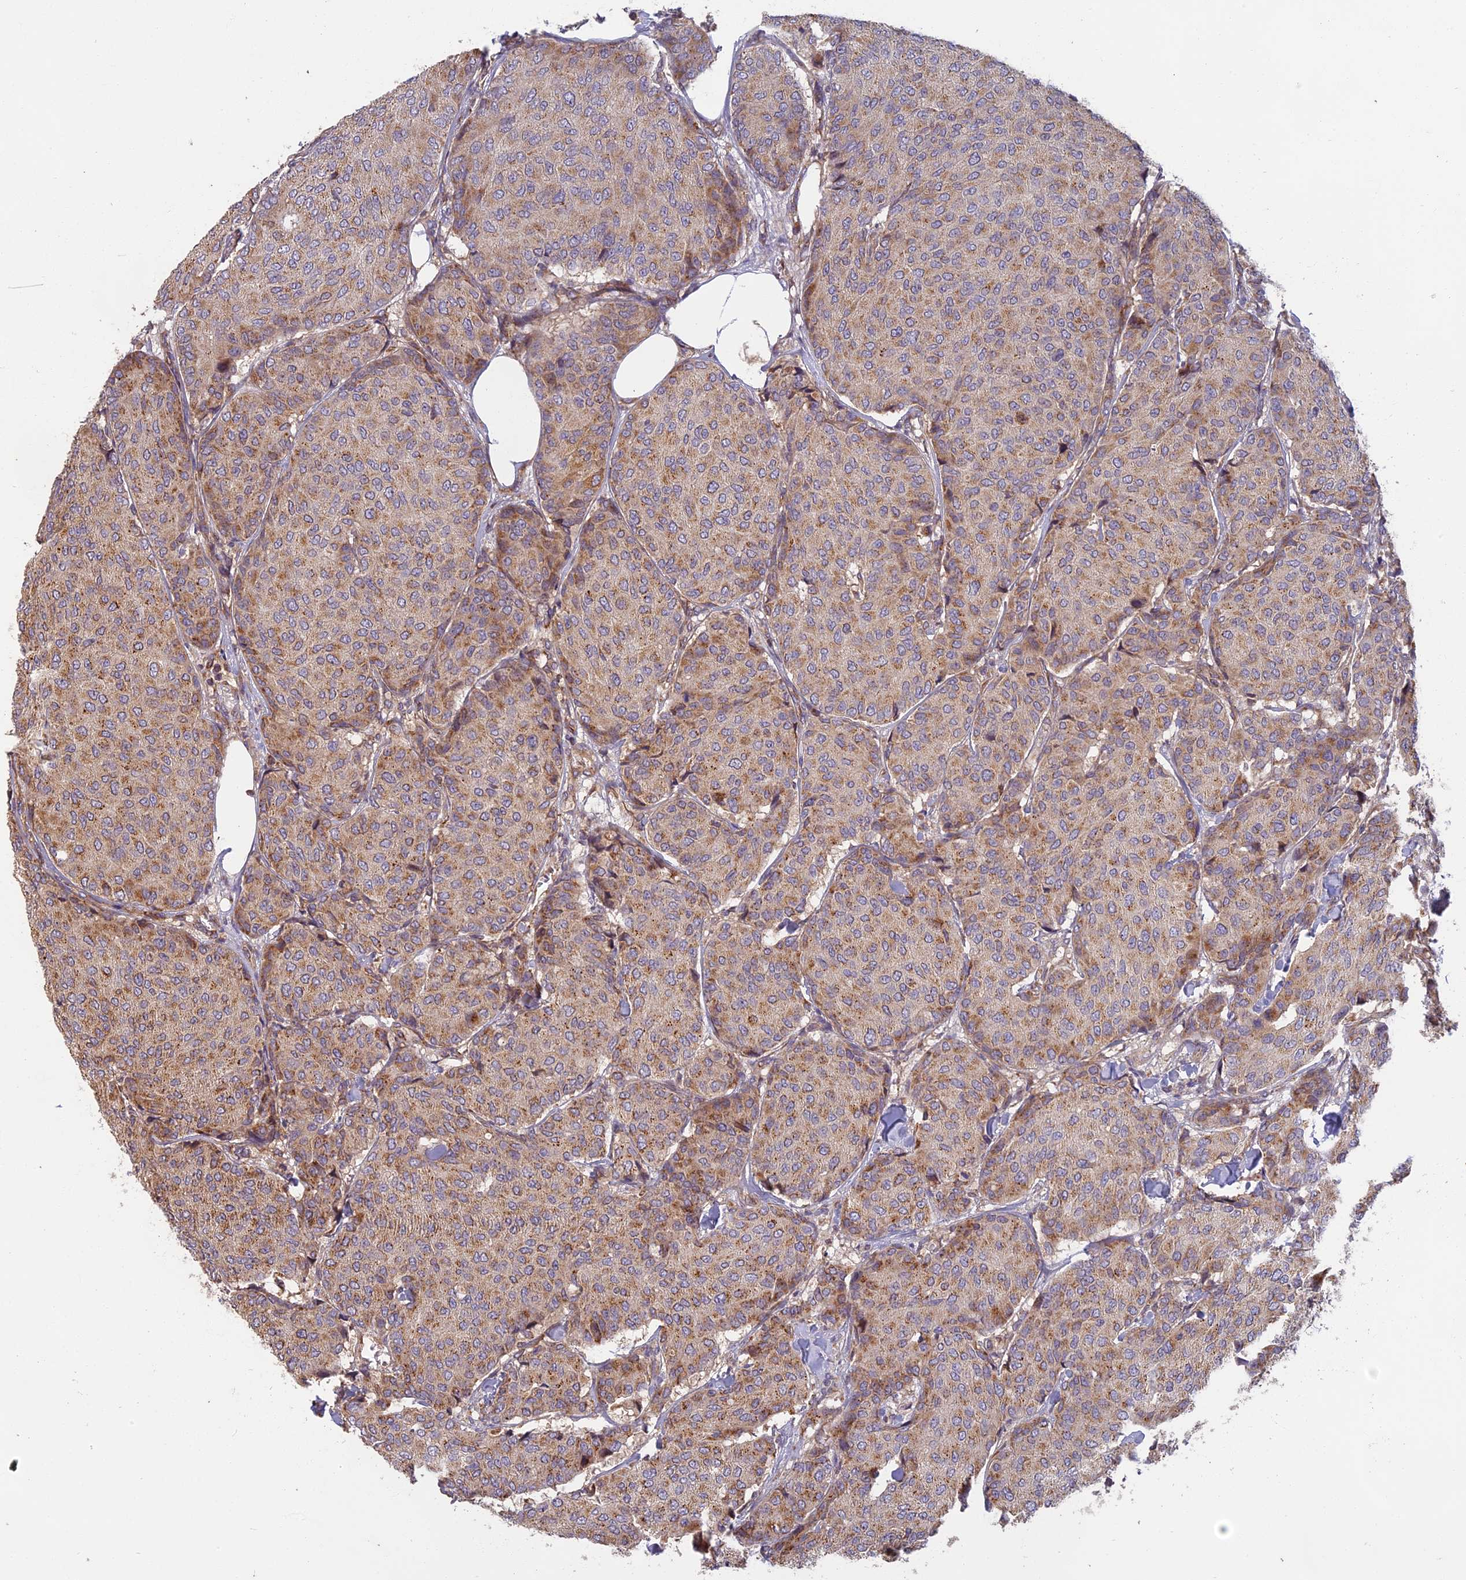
{"staining": {"intensity": "moderate", "quantity": "25%-75%", "location": "cytoplasmic/membranous"}, "tissue": "breast cancer", "cell_type": "Tumor cells", "image_type": "cancer", "snomed": [{"axis": "morphology", "description": "Duct carcinoma"}, {"axis": "topography", "description": "Breast"}], "caption": "DAB immunohistochemical staining of human intraductal carcinoma (breast) displays moderate cytoplasmic/membranous protein expression in approximately 25%-75% of tumor cells.", "gene": "EDAR", "patient": {"sex": "female", "age": 75}}